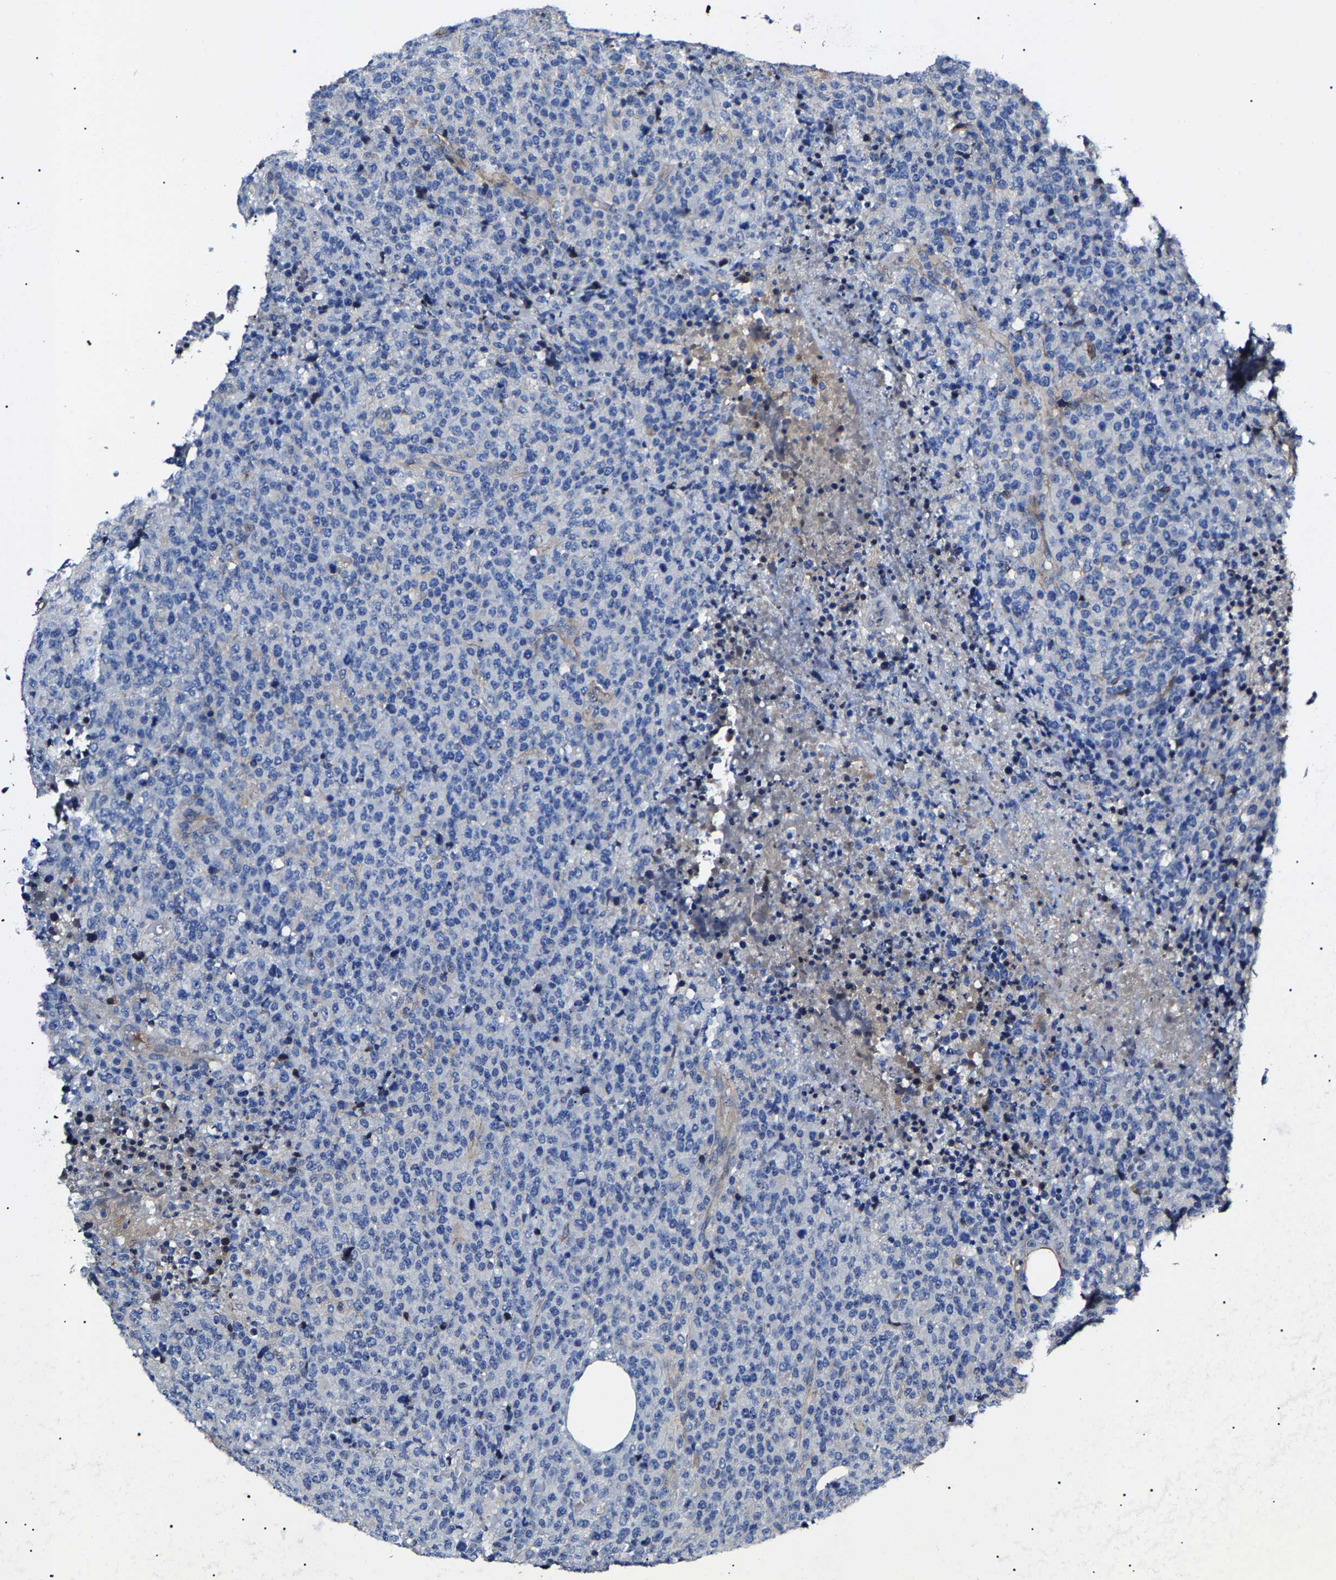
{"staining": {"intensity": "negative", "quantity": "none", "location": "none"}, "tissue": "lymphoma", "cell_type": "Tumor cells", "image_type": "cancer", "snomed": [{"axis": "morphology", "description": "Malignant lymphoma, non-Hodgkin's type, Low grade"}, {"axis": "topography", "description": "Lymph node"}], "caption": "The photomicrograph exhibits no significant expression in tumor cells of lymphoma. (DAB (3,3'-diaminobenzidine) IHC with hematoxylin counter stain).", "gene": "KLHL42", "patient": {"sex": "male", "age": 66}}